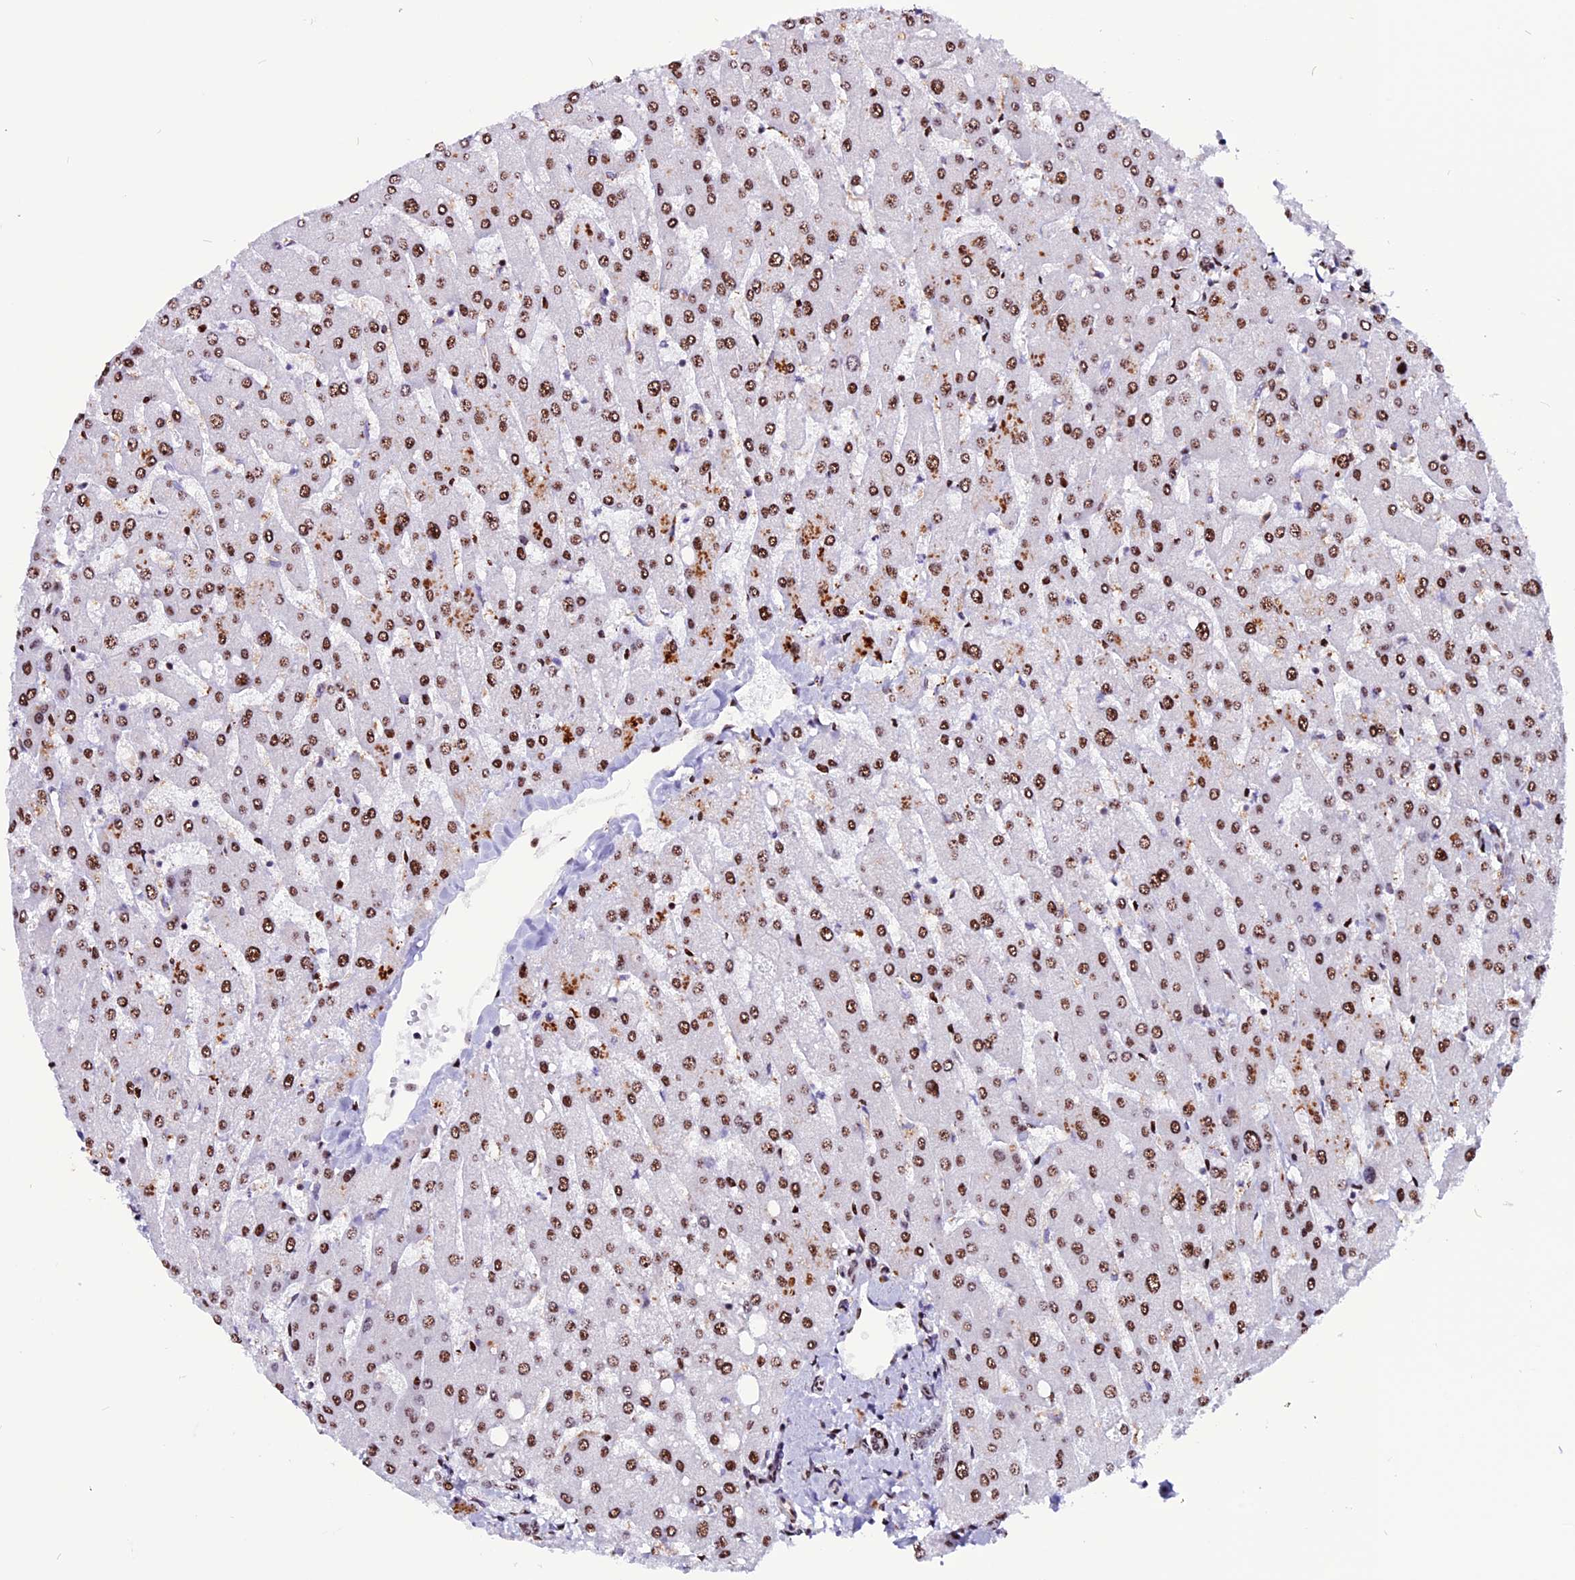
{"staining": {"intensity": "moderate", "quantity": ">75%", "location": "nuclear"}, "tissue": "liver", "cell_type": "Cholangiocytes", "image_type": "normal", "snomed": [{"axis": "morphology", "description": "Normal tissue, NOS"}, {"axis": "topography", "description": "Liver"}], "caption": "Unremarkable liver was stained to show a protein in brown. There is medium levels of moderate nuclear expression in about >75% of cholangiocytes.", "gene": "RINL", "patient": {"sex": "male", "age": 55}}